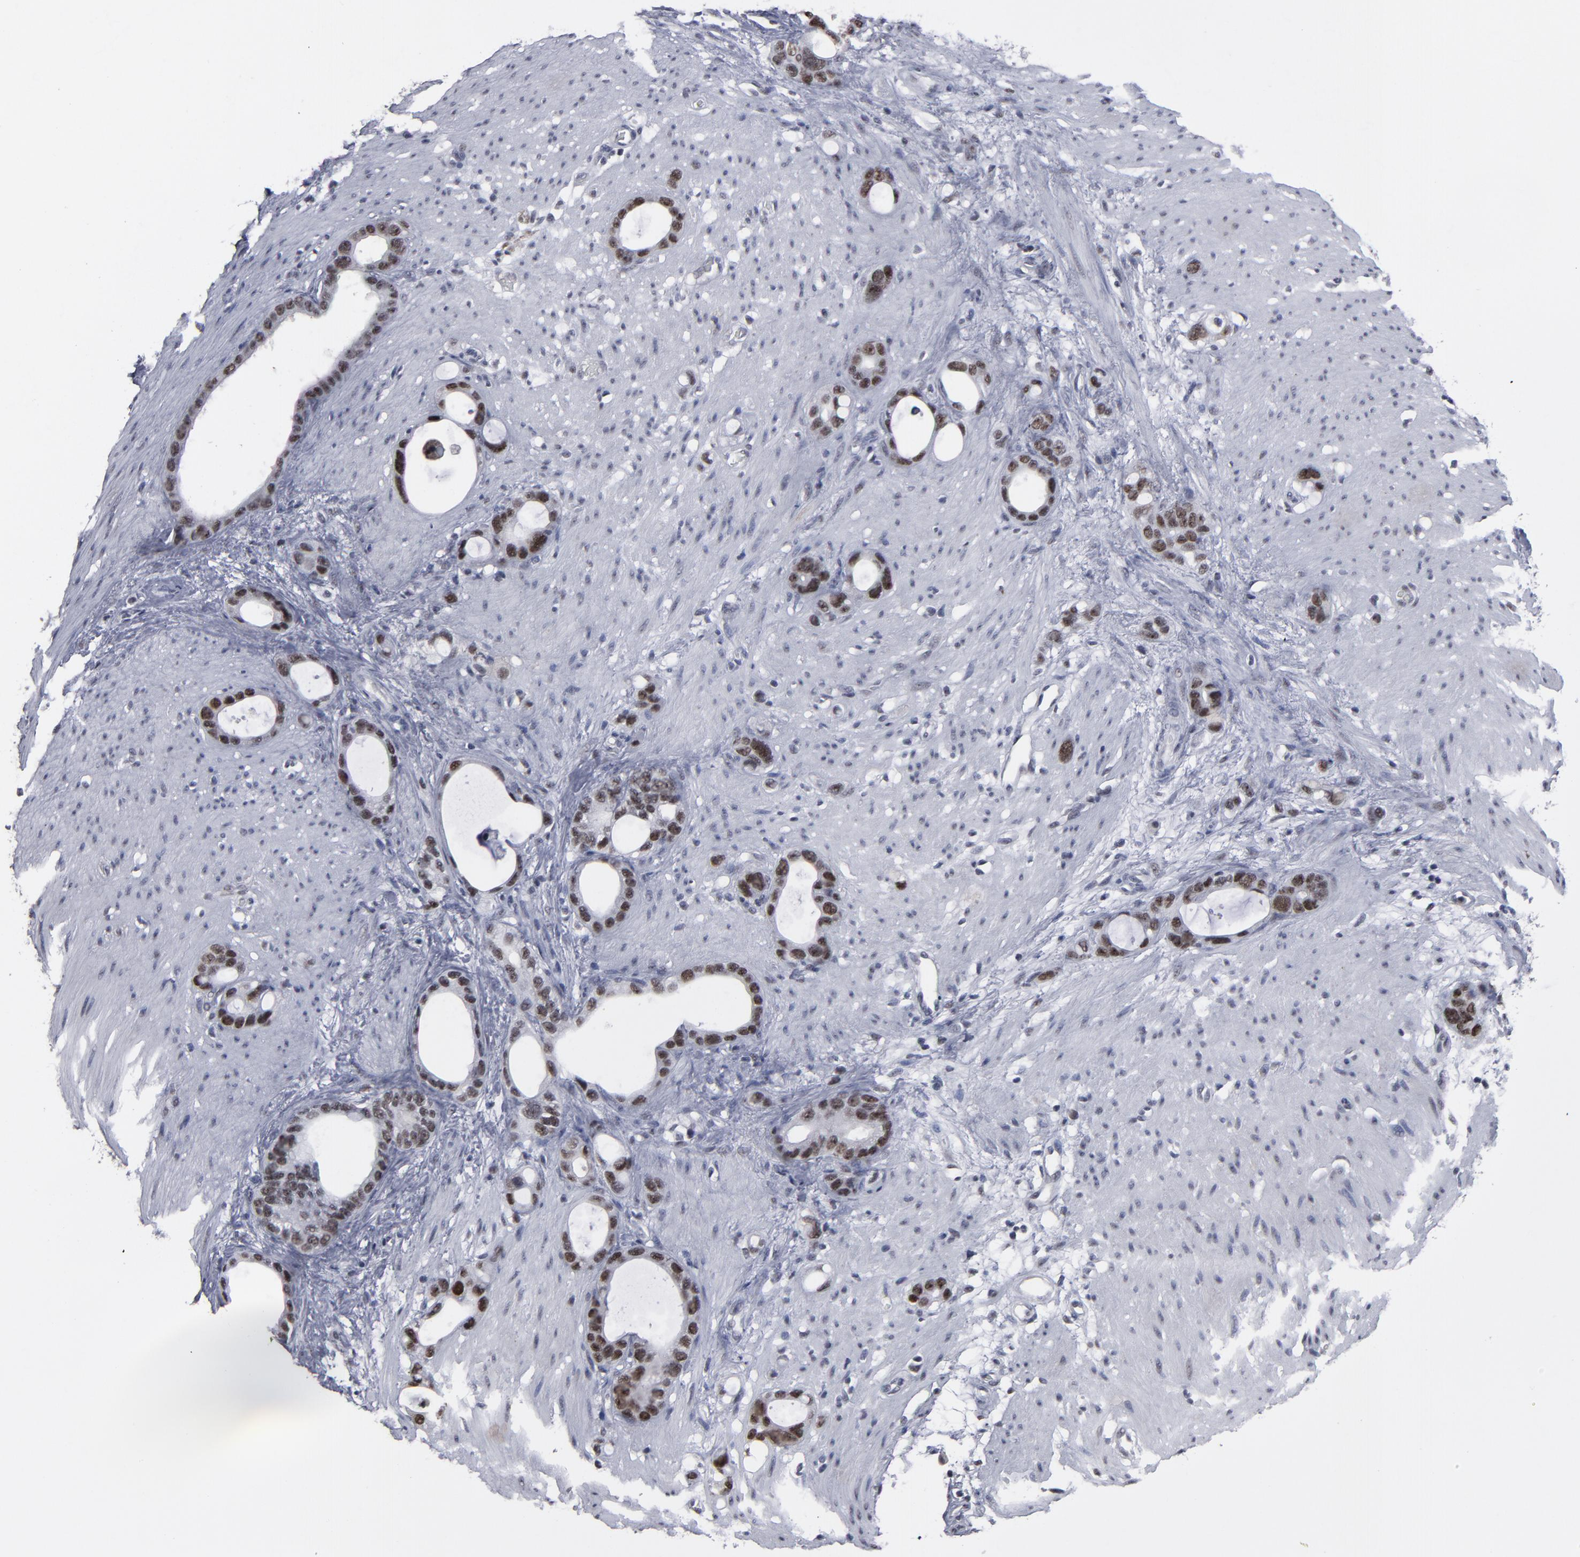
{"staining": {"intensity": "moderate", "quantity": "25%-75%", "location": "nuclear"}, "tissue": "stomach cancer", "cell_type": "Tumor cells", "image_type": "cancer", "snomed": [{"axis": "morphology", "description": "Adenocarcinoma, NOS"}, {"axis": "topography", "description": "Stomach"}], "caption": "Immunohistochemical staining of human stomach cancer demonstrates moderate nuclear protein positivity in about 25%-75% of tumor cells.", "gene": "SSRP1", "patient": {"sex": "female", "age": 75}}